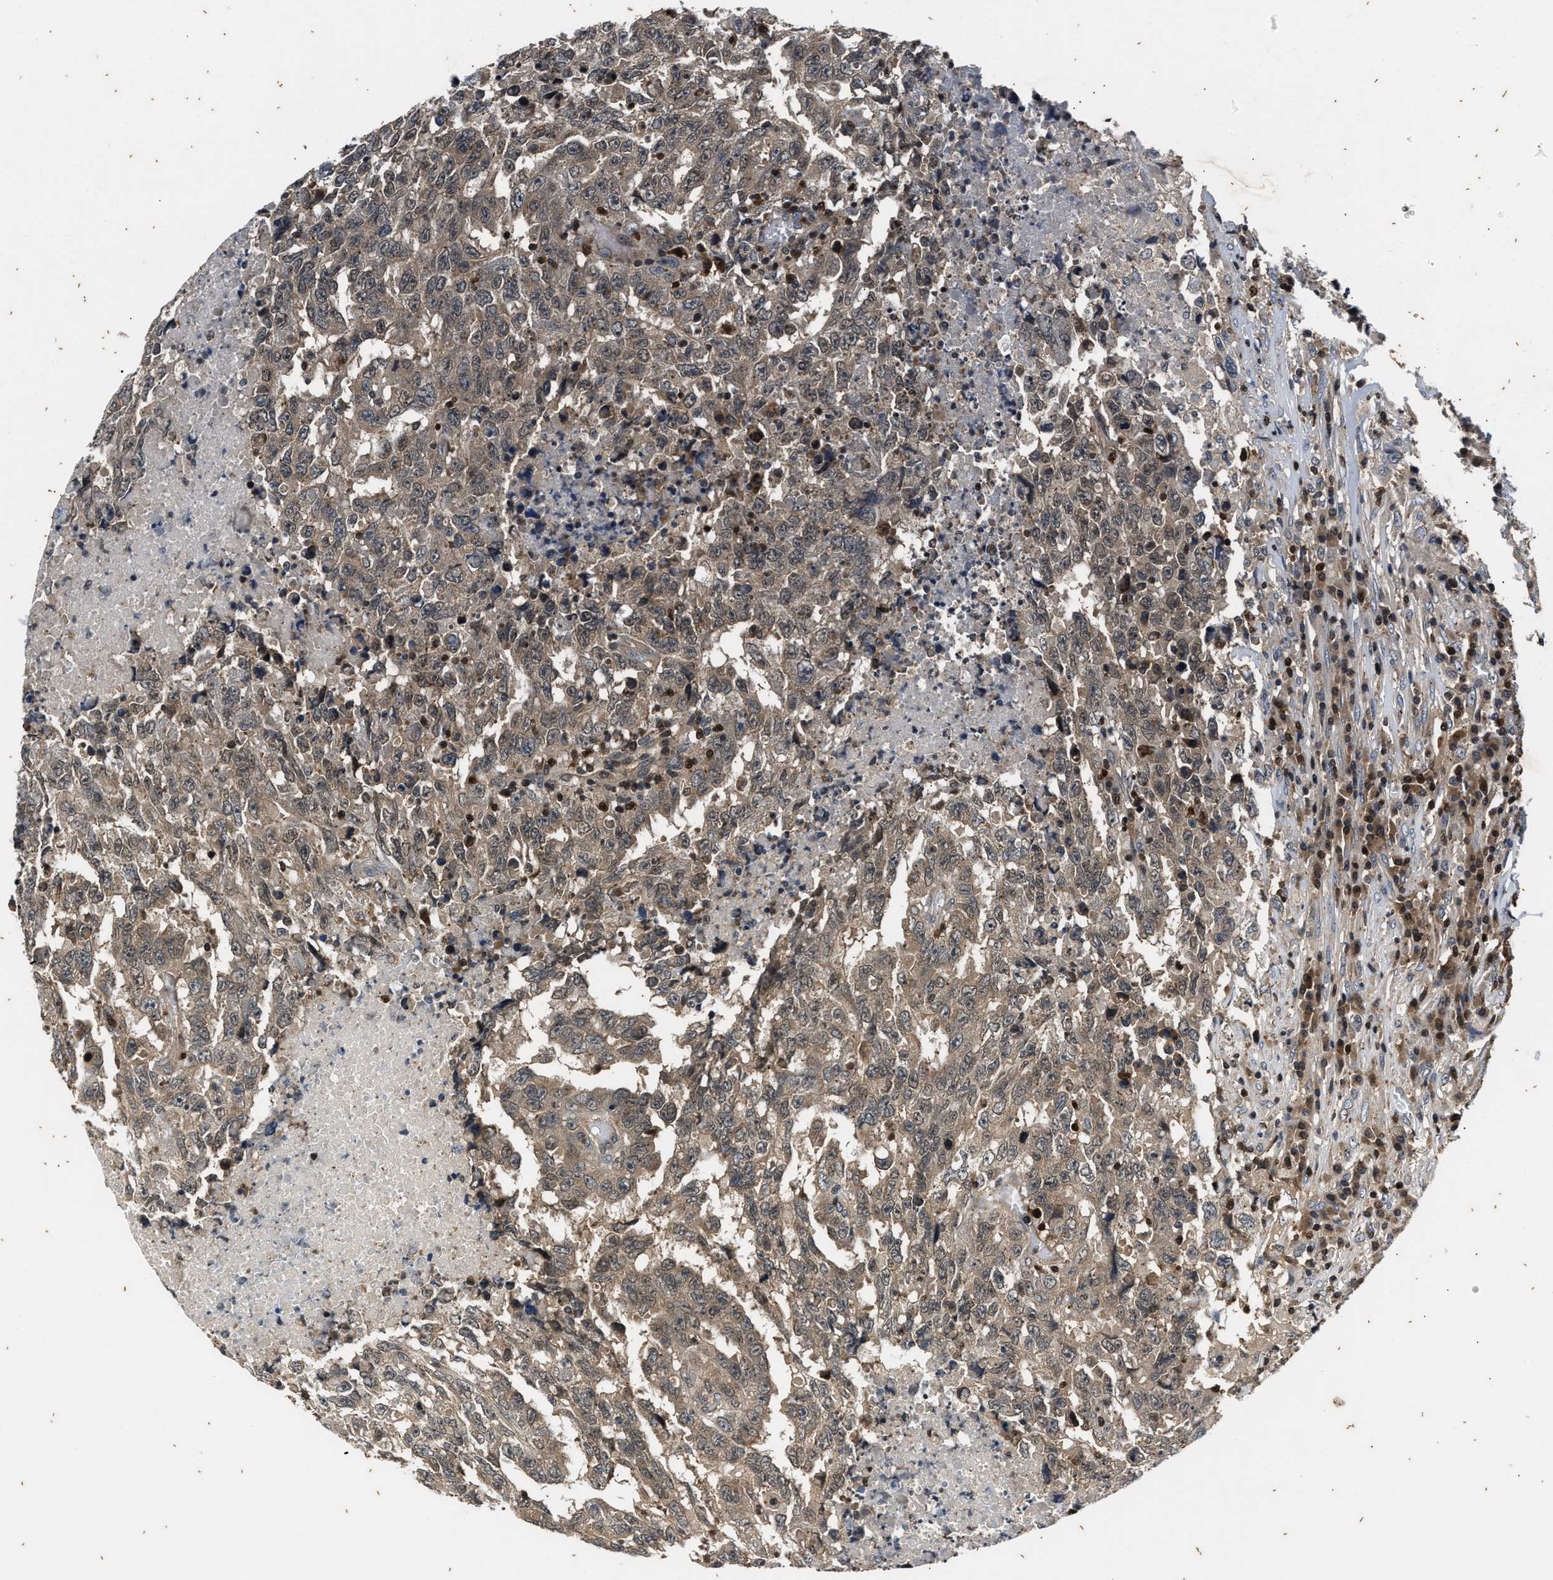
{"staining": {"intensity": "weak", "quantity": ">75%", "location": "cytoplasmic/membranous"}, "tissue": "testis cancer", "cell_type": "Tumor cells", "image_type": "cancer", "snomed": [{"axis": "morphology", "description": "Necrosis, NOS"}, {"axis": "morphology", "description": "Carcinoma, Embryonal, NOS"}, {"axis": "topography", "description": "Testis"}], "caption": "DAB (3,3'-diaminobenzidine) immunohistochemical staining of human embryonal carcinoma (testis) demonstrates weak cytoplasmic/membranous protein staining in about >75% of tumor cells.", "gene": "PTPN7", "patient": {"sex": "male", "age": 19}}